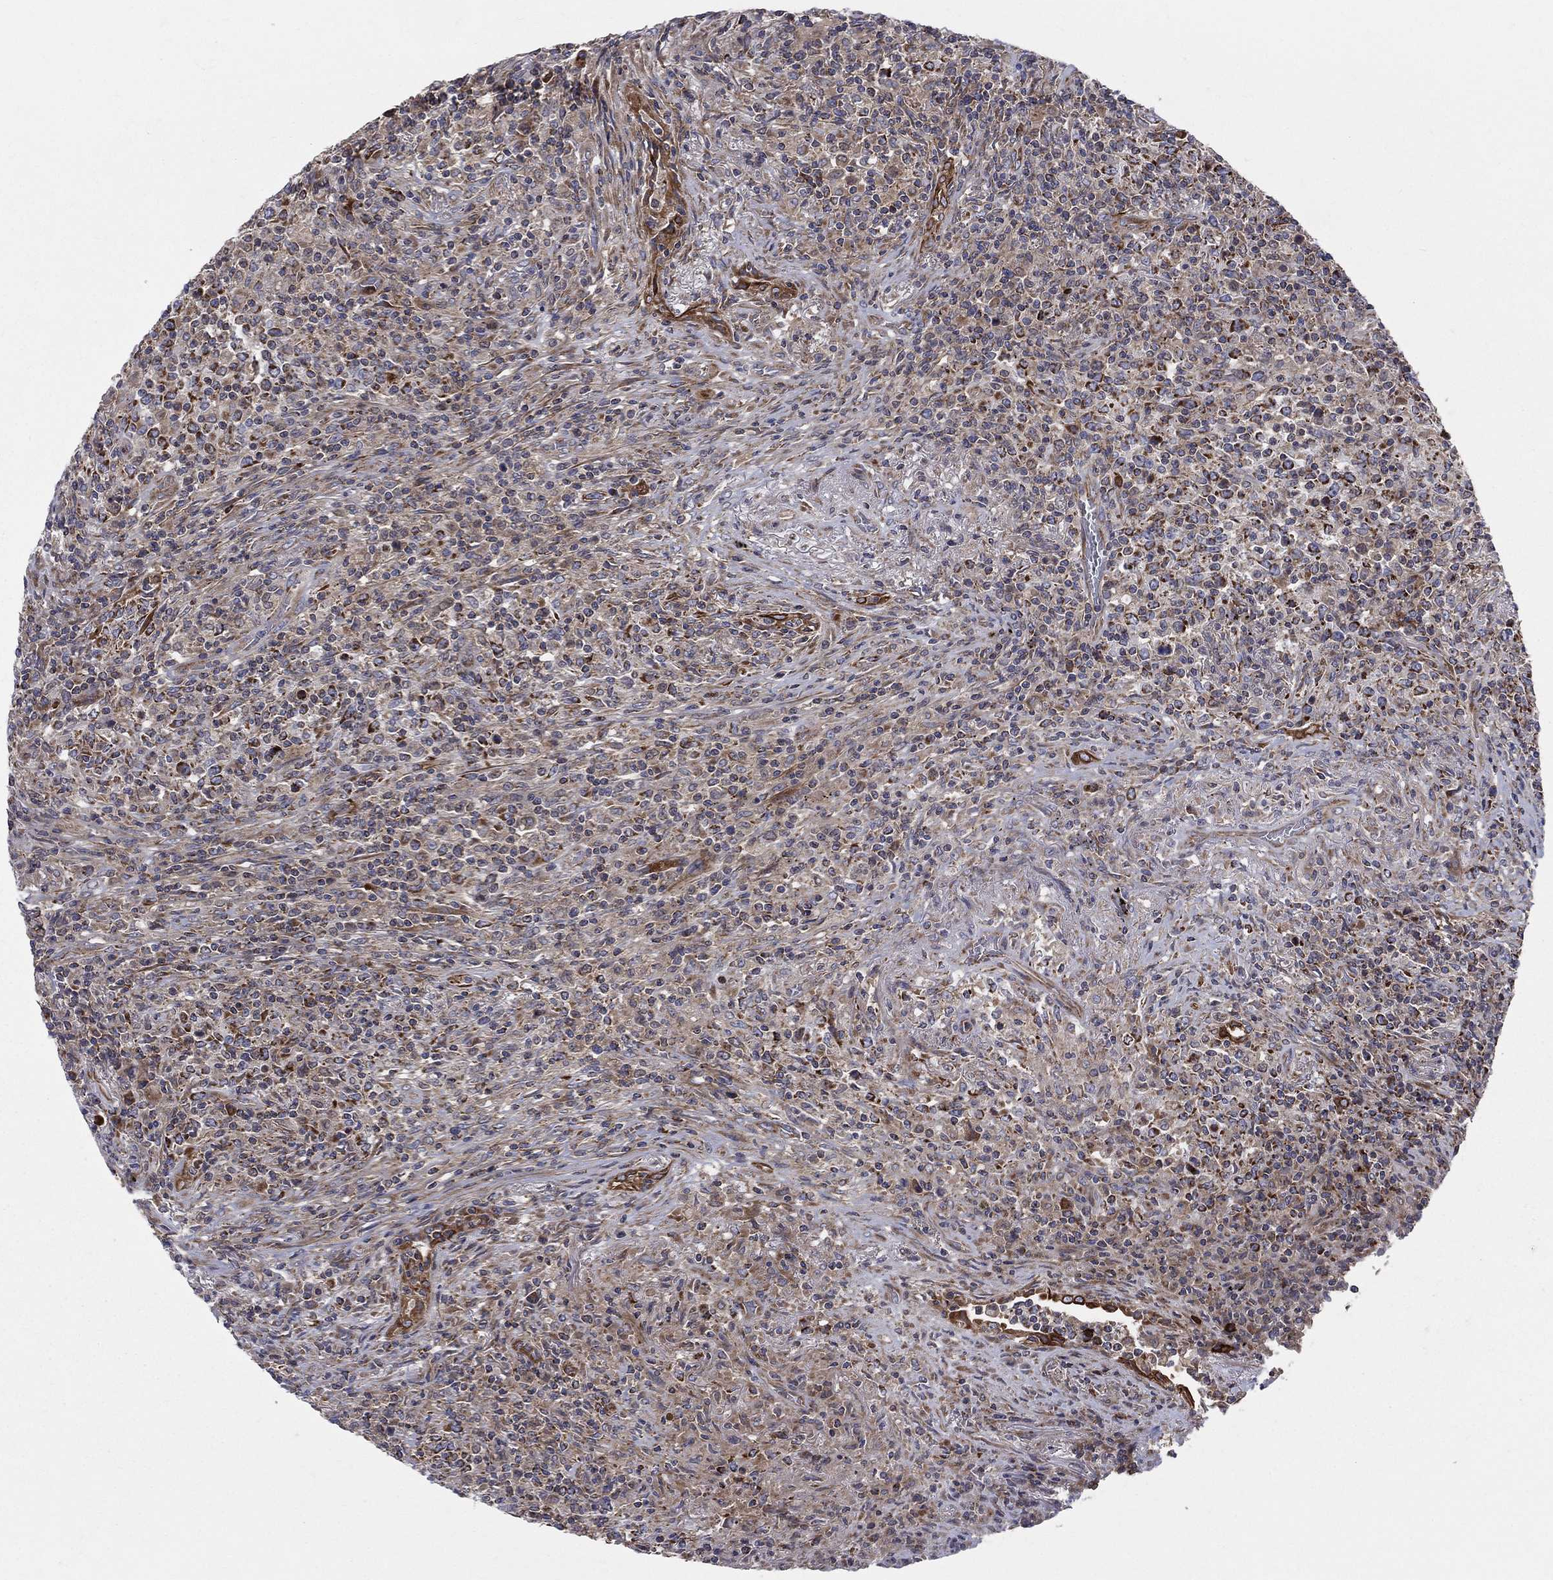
{"staining": {"intensity": "moderate", "quantity": "<25%", "location": "cytoplasmic/membranous"}, "tissue": "lymphoma", "cell_type": "Tumor cells", "image_type": "cancer", "snomed": [{"axis": "morphology", "description": "Malignant lymphoma, non-Hodgkin's type, High grade"}, {"axis": "topography", "description": "Lung"}], "caption": "Brown immunohistochemical staining in lymphoma demonstrates moderate cytoplasmic/membranous staining in approximately <25% of tumor cells. (DAB (3,3'-diaminobenzidine) = brown stain, brightfield microscopy at high magnification).", "gene": "MIX23", "patient": {"sex": "male", "age": 79}}